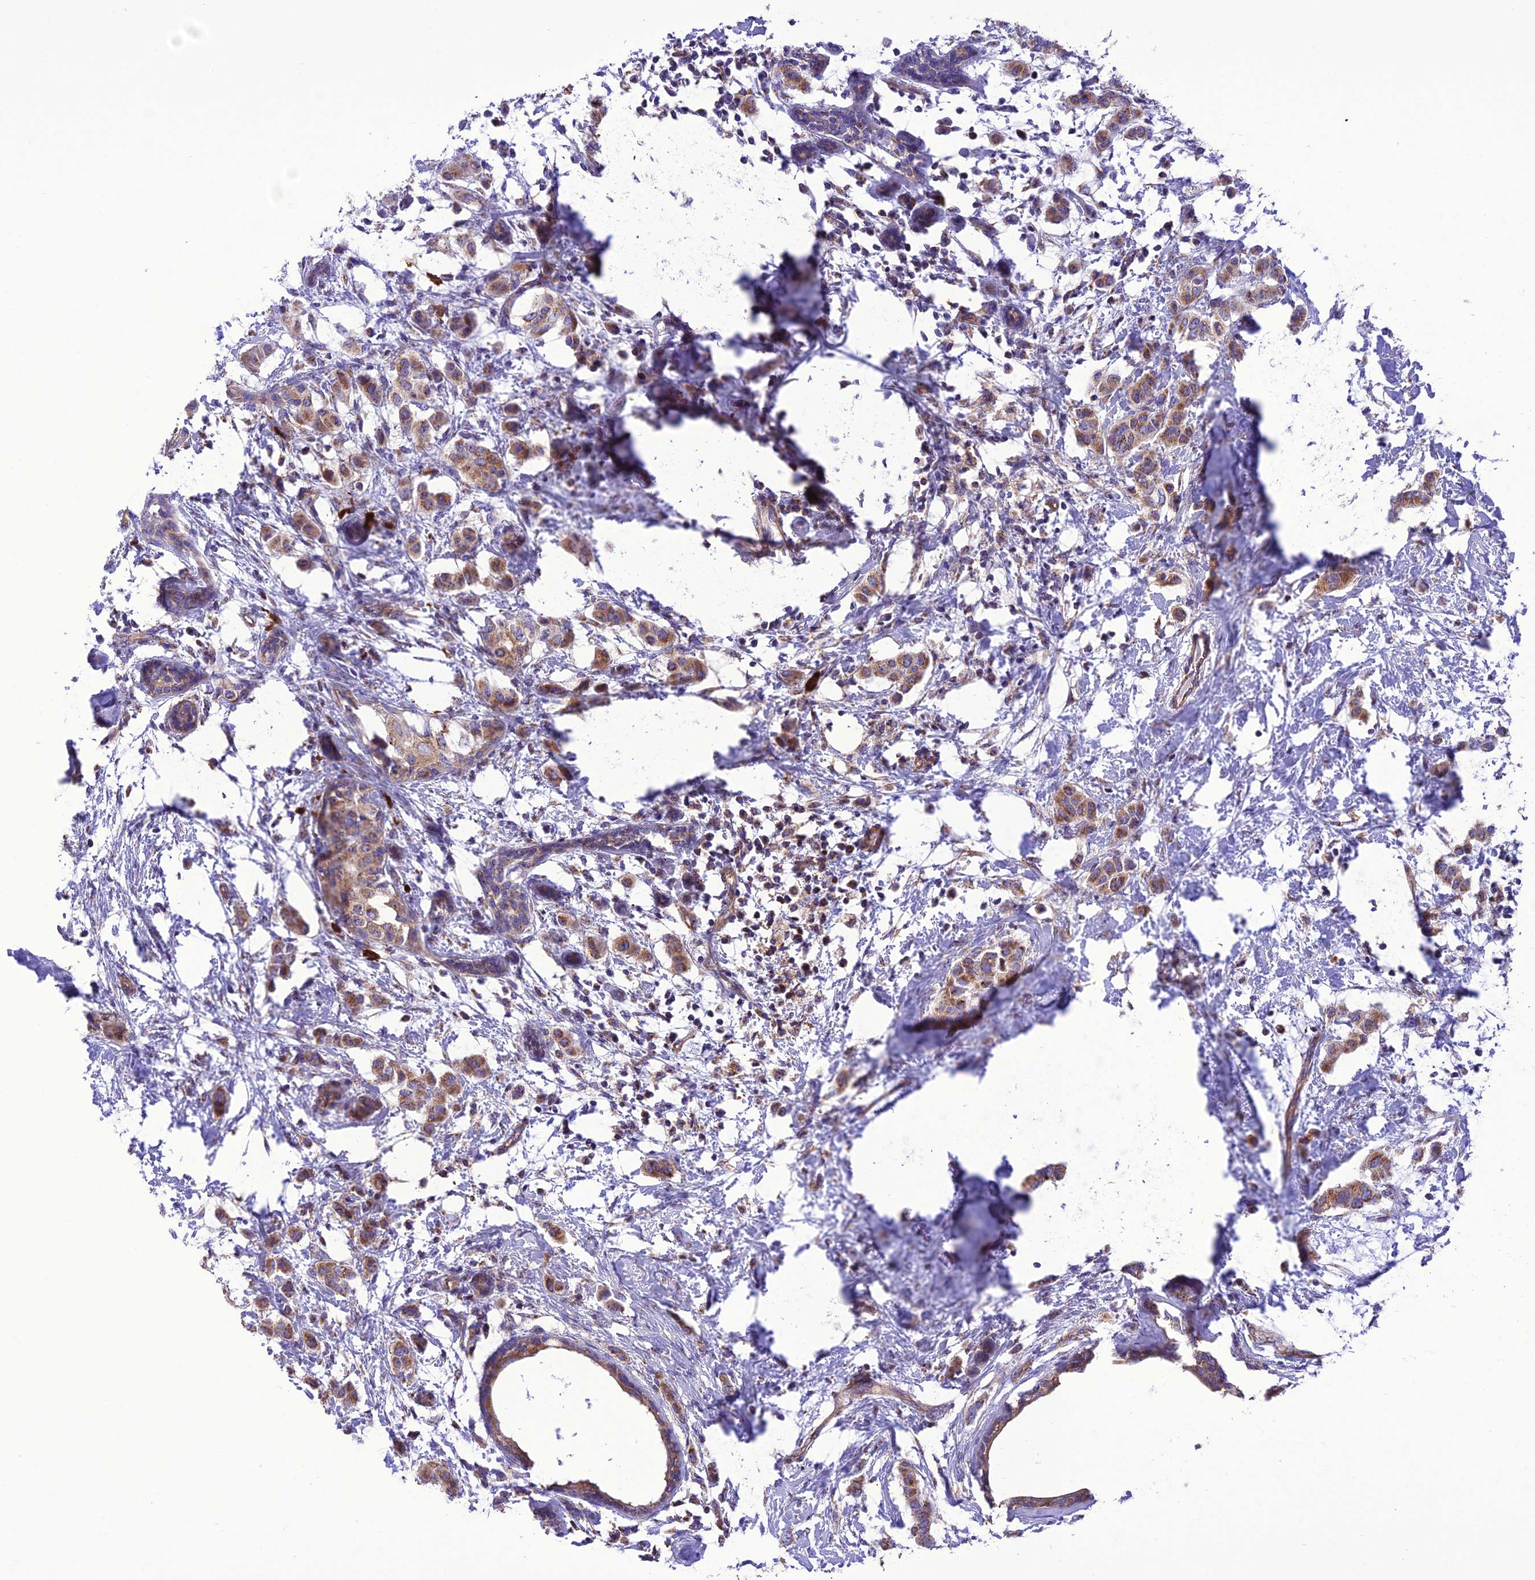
{"staining": {"intensity": "moderate", "quantity": ">75%", "location": "cytoplasmic/membranous"}, "tissue": "breast cancer", "cell_type": "Tumor cells", "image_type": "cancer", "snomed": [{"axis": "morphology", "description": "Duct carcinoma"}, {"axis": "topography", "description": "Breast"}], "caption": "Immunohistochemistry image of neoplastic tissue: intraductal carcinoma (breast) stained using immunohistochemistry shows medium levels of moderate protein expression localized specifically in the cytoplasmic/membranous of tumor cells, appearing as a cytoplasmic/membranous brown color.", "gene": "MAP3K12", "patient": {"sex": "female", "age": 40}}